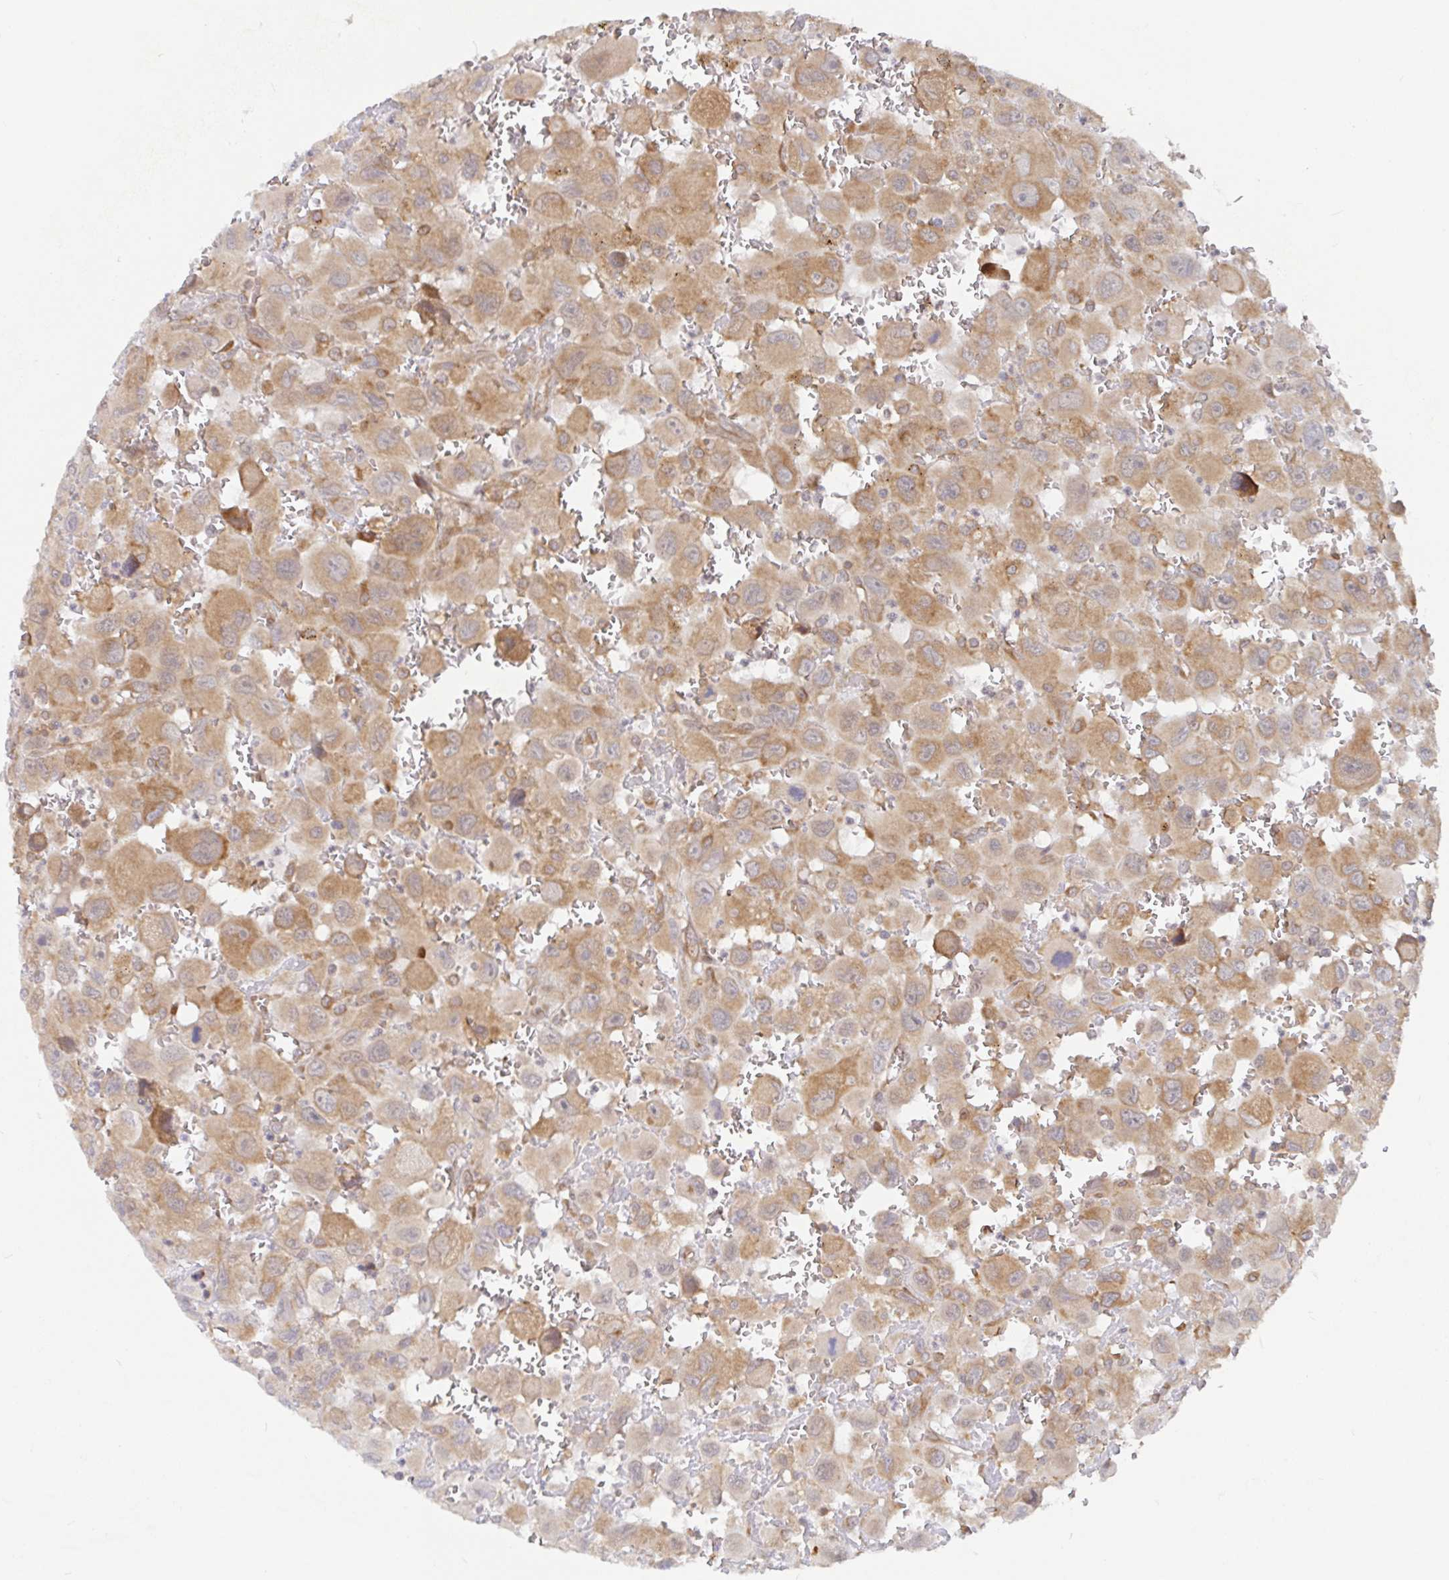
{"staining": {"intensity": "moderate", "quantity": ">75%", "location": "cytoplasmic/membranous"}, "tissue": "head and neck cancer", "cell_type": "Tumor cells", "image_type": "cancer", "snomed": [{"axis": "morphology", "description": "Squamous cell carcinoma, NOS"}, {"axis": "morphology", "description": "Squamous cell carcinoma, metastatic, NOS"}, {"axis": "topography", "description": "Oral tissue"}, {"axis": "topography", "description": "Head-Neck"}], "caption": "High-magnification brightfield microscopy of head and neck metastatic squamous cell carcinoma stained with DAB (brown) and counterstained with hematoxylin (blue). tumor cells exhibit moderate cytoplasmic/membranous positivity is present in about>75% of cells. The protein of interest is shown in brown color, while the nuclei are stained blue.", "gene": "ALG1", "patient": {"sex": "female", "age": 85}}